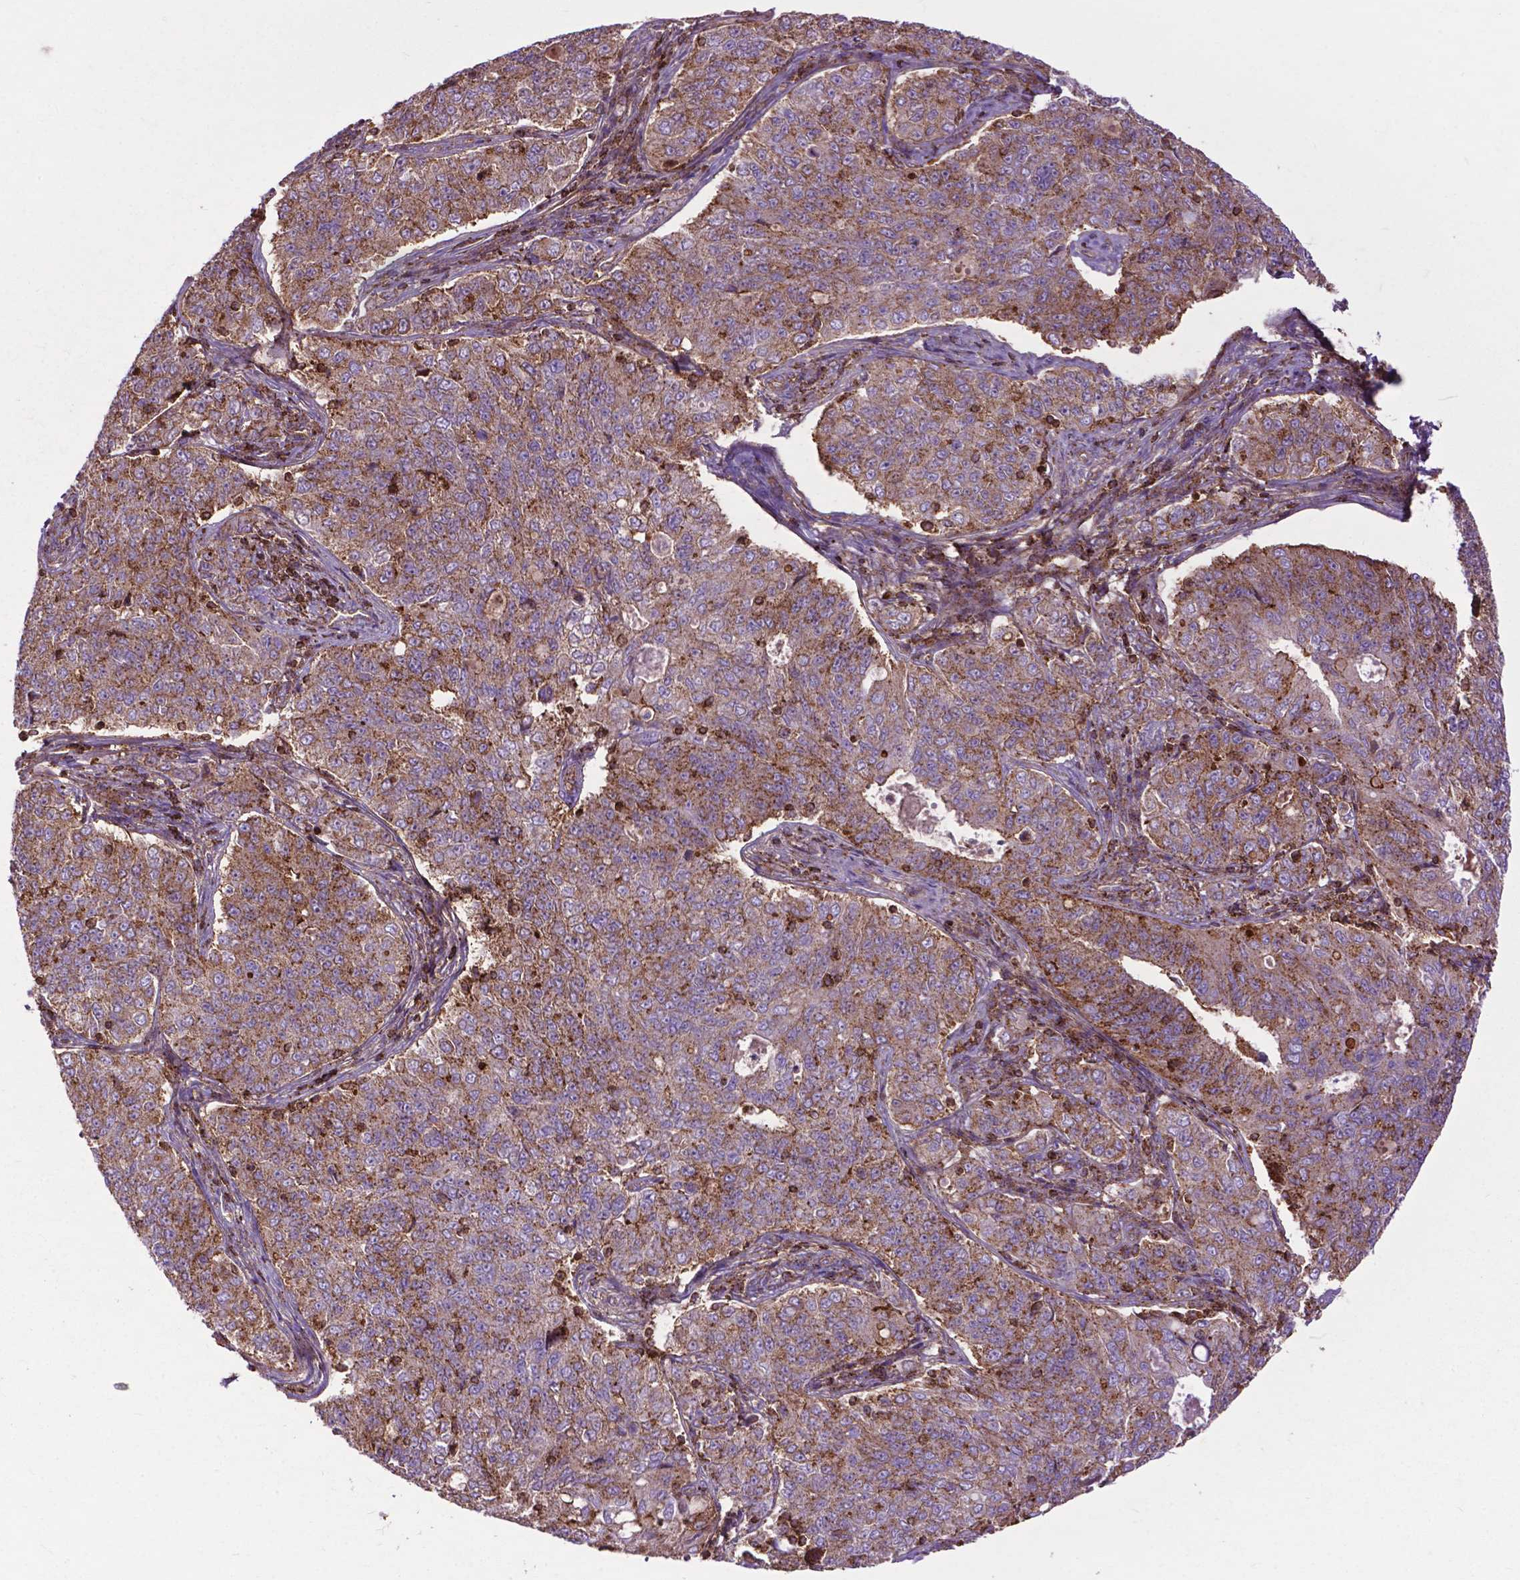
{"staining": {"intensity": "moderate", "quantity": ">75%", "location": "cytoplasmic/membranous"}, "tissue": "endometrial cancer", "cell_type": "Tumor cells", "image_type": "cancer", "snomed": [{"axis": "morphology", "description": "Adenocarcinoma, NOS"}, {"axis": "topography", "description": "Endometrium"}], "caption": "Endometrial adenocarcinoma stained for a protein (brown) displays moderate cytoplasmic/membranous positive staining in about >75% of tumor cells.", "gene": "CHMP4A", "patient": {"sex": "female", "age": 43}}